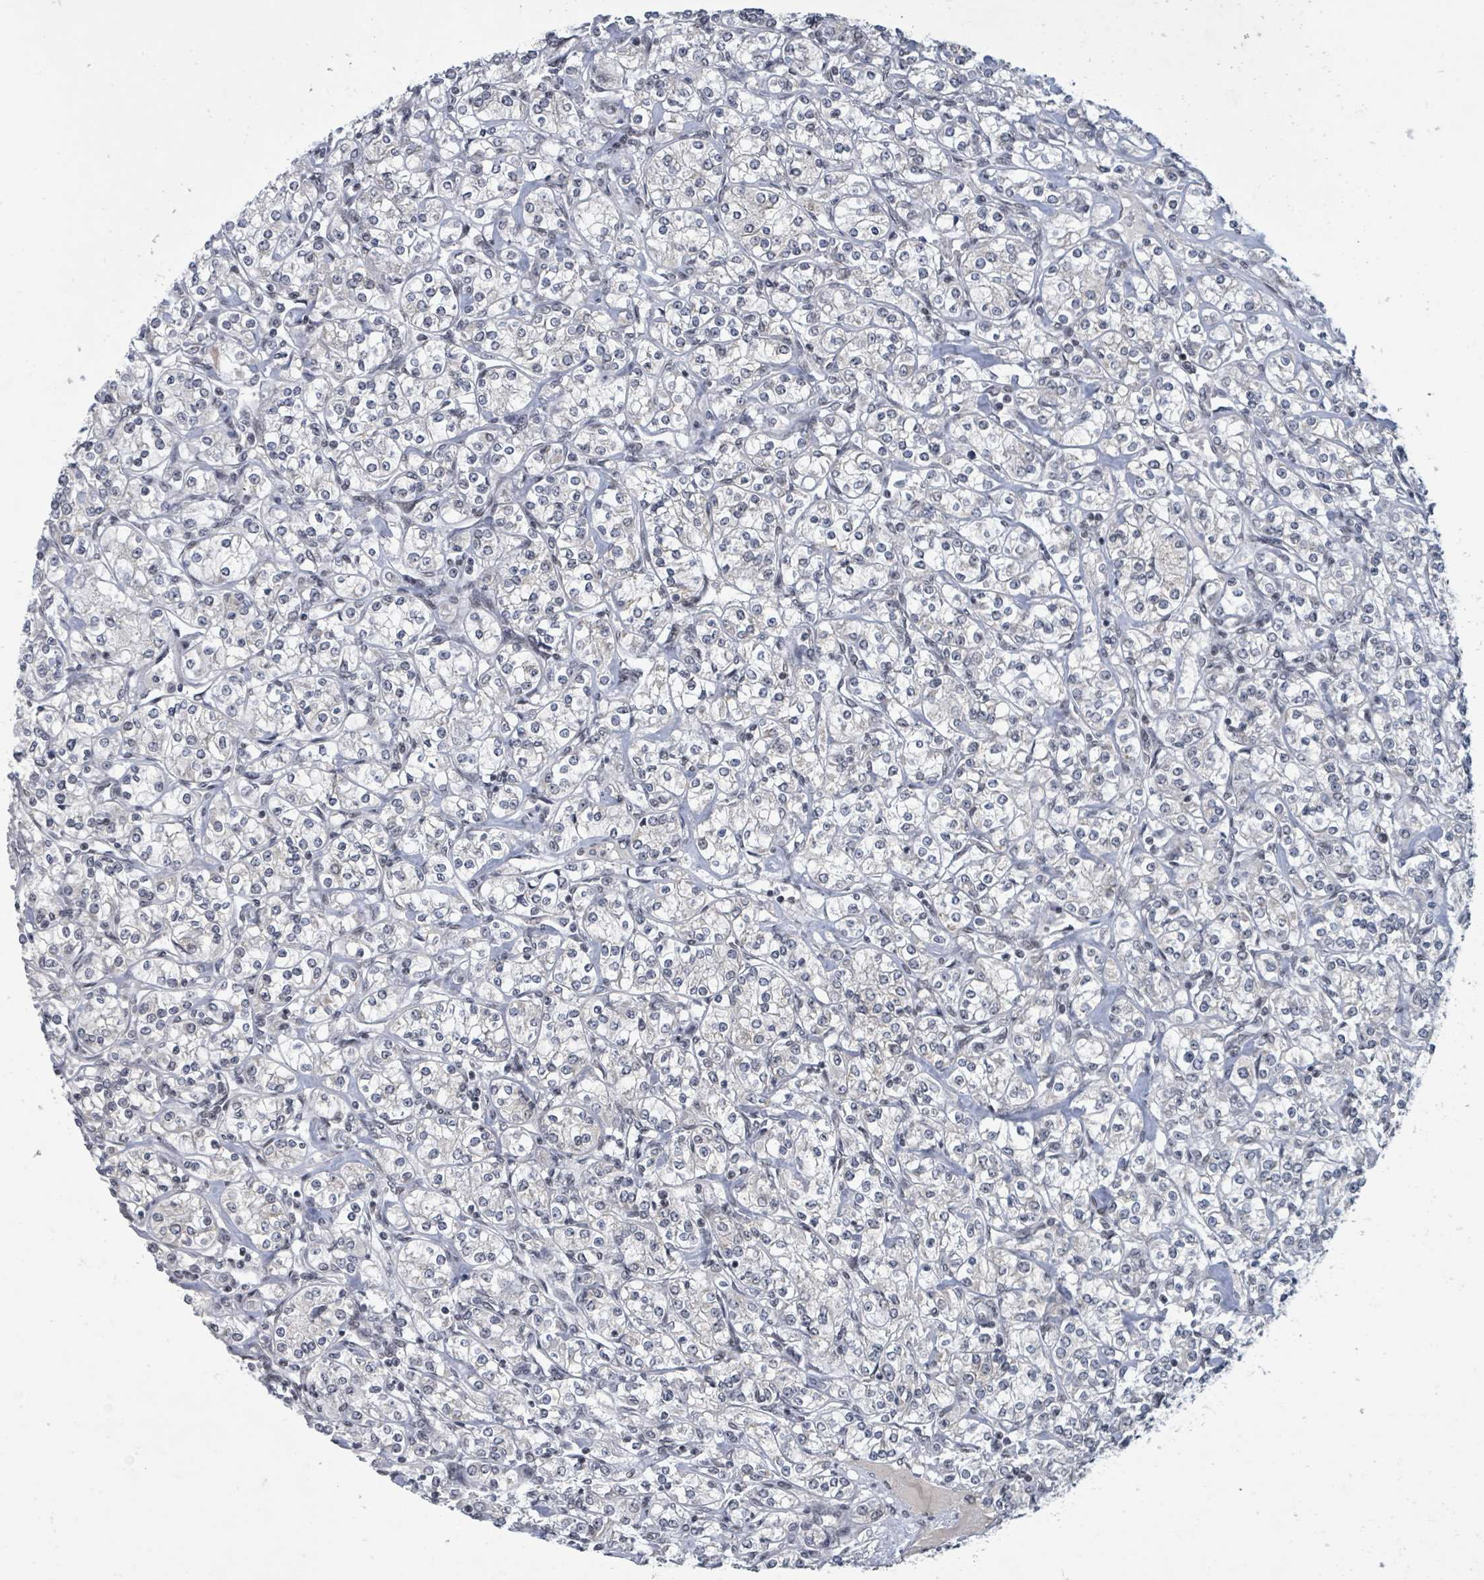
{"staining": {"intensity": "negative", "quantity": "none", "location": "none"}, "tissue": "renal cancer", "cell_type": "Tumor cells", "image_type": "cancer", "snomed": [{"axis": "morphology", "description": "Adenocarcinoma, NOS"}, {"axis": "topography", "description": "Kidney"}], "caption": "The image demonstrates no significant positivity in tumor cells of adenocarcinoma (renal). Nuclei are stained in blue.", "gene": "BANP", "patient": {"sex": "male", "age": 77}}